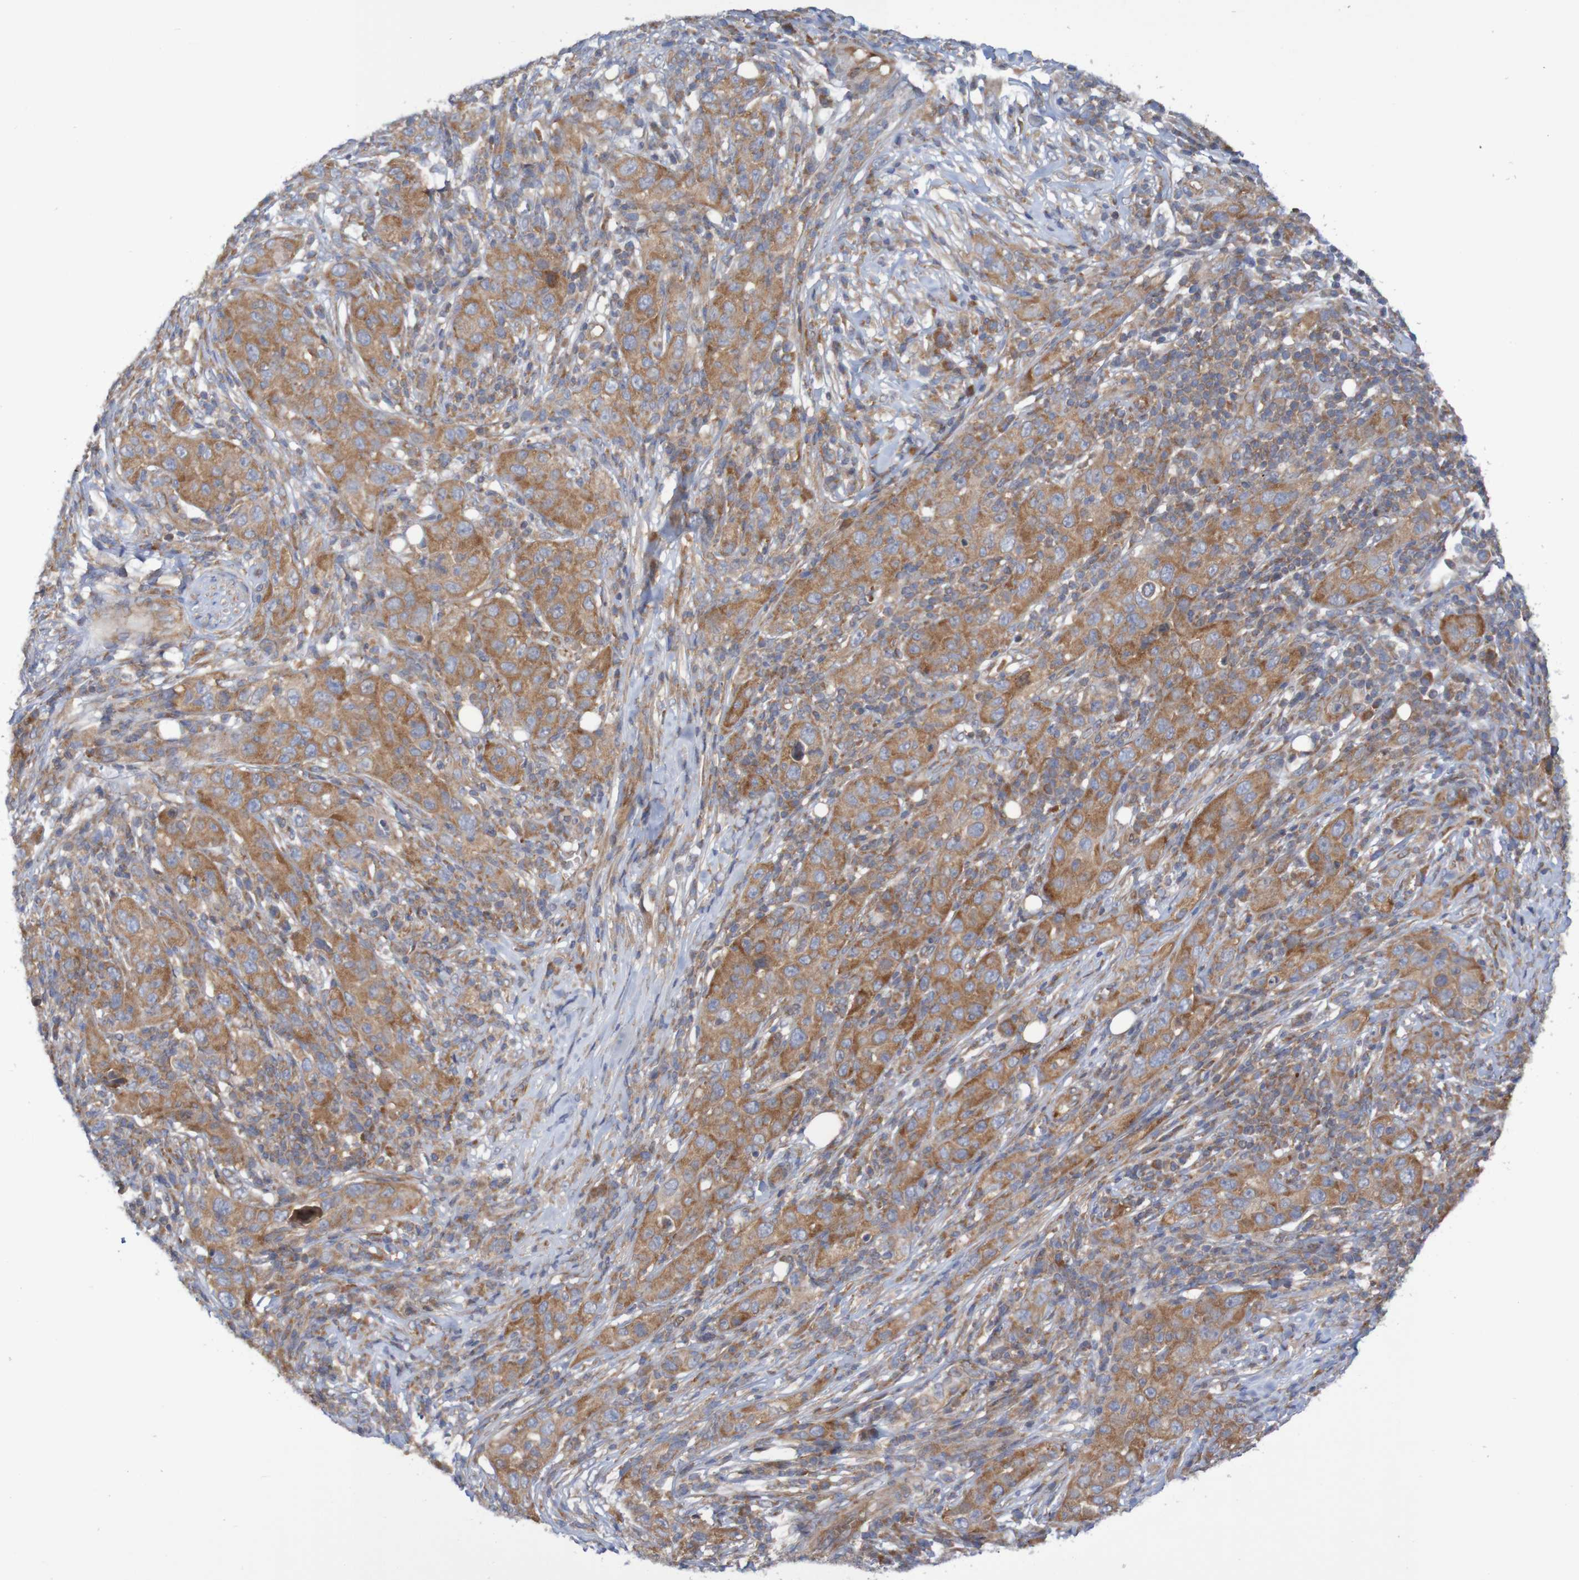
{"staining": {"intensity": "moderate", "quantity": ">75%", "location": "cytoplasmic/membranous"}, "tissue": "skin cancer", "cell_type": "Tumor cells", "image_type": "cancer", "snomed": [{"axis": "morphology", "description": "Squamous cell carcinoma, NOS"}, {"axis": "topography", "description": "Skin"}], "caption": "Protein expression analysis of skin cancer (squamous cell carcinoma) reveals moderate cytoplasmic/membranous staining in about >75% of tumor cells.", "gene": "LRRC47", "patient": {"sex": "female", "age": 88}}